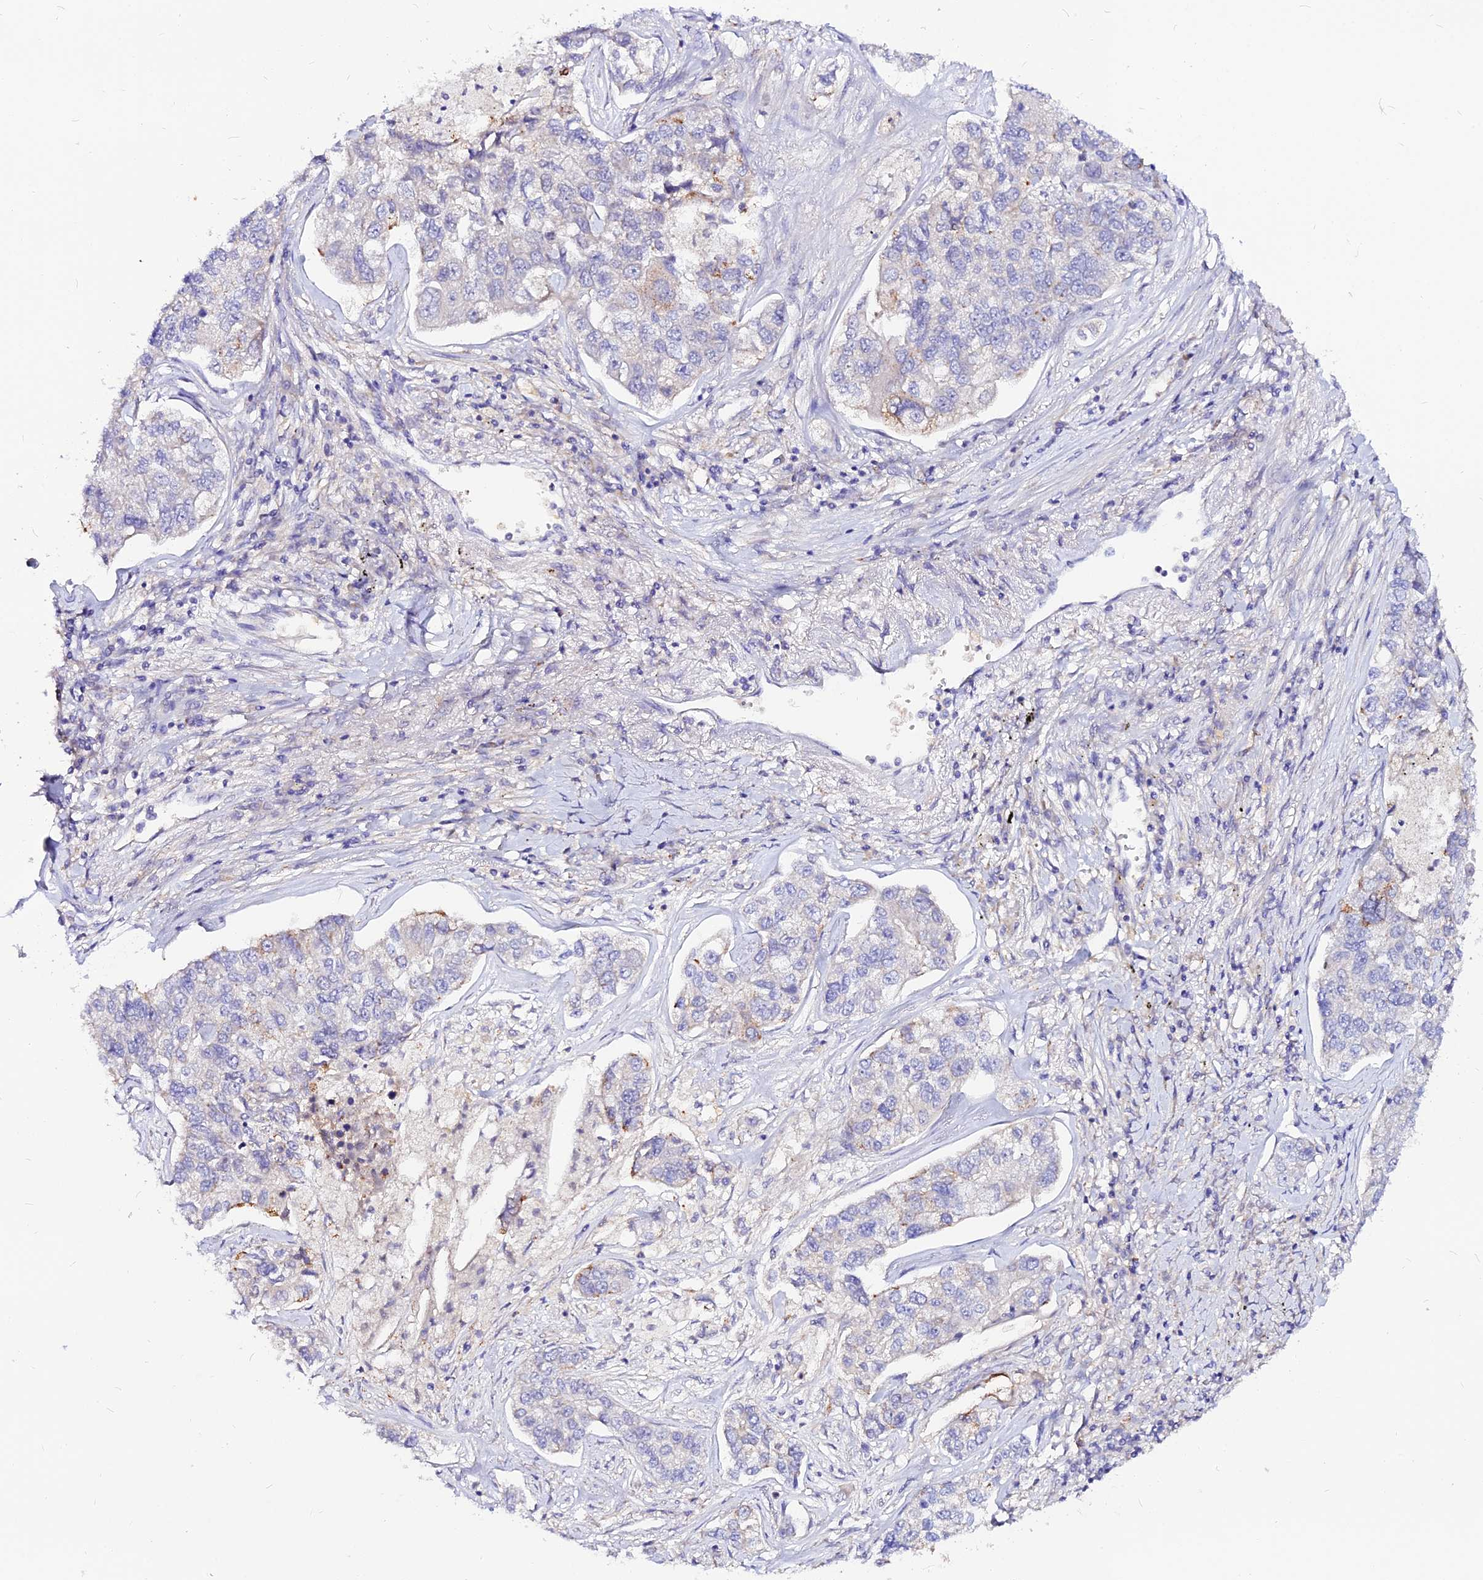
{"staining": {"intensity": "negative", "quantity": "none", "location": "none"}, "tissue": "lung cancer", "cell_type": "Tumor cells", "image_type": "cancer", "snomed": [{"axis": "morphology", "description": "Adenocarcinoma, NOS"}, {"axis": "topography", "description": "Lung"}], "caption": "Lung adenocarcinoma stained for a protein using immunohistochemistry (IHC) reveals no positivity tumor cells.", "gene": "CZIB", "patient": {"sex": "male", "age": 49}}